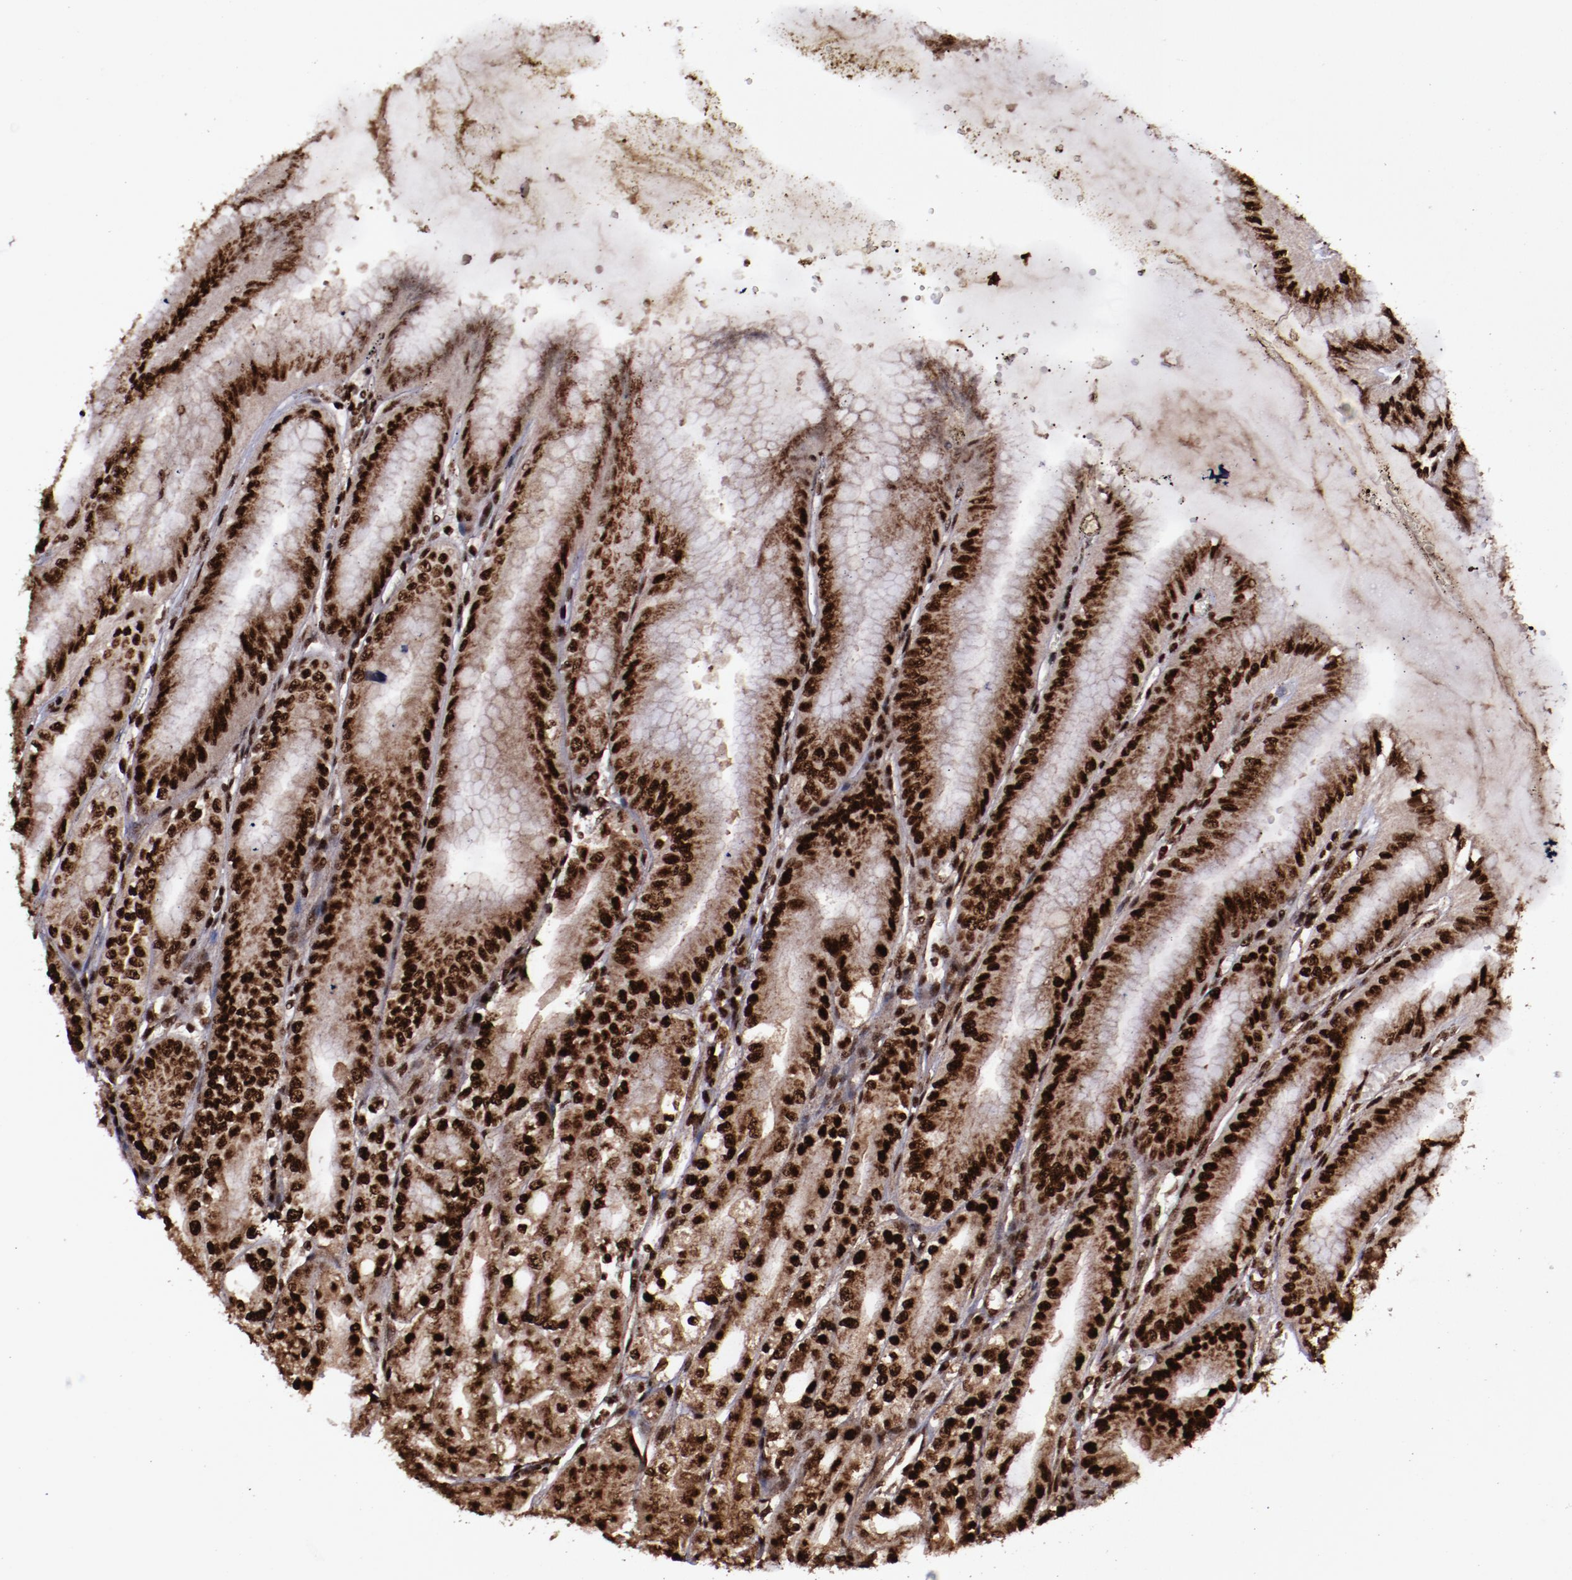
{"staining": {"intensity": "strong", "quantity": ">75%", "location": "cytoplasmic/membranous,nuclear"}, "tissue": "stomach", "cell_type": "Glandular cells", "image_type": "normal", "snomed": [{"axis": "morphology", "description": "Normal tissue, NOS"}, {"axis": "topography", "description": "Stomach, lower"}], "caption": "Immunohistochemical staining of unremarkable human stomach demonstrates high levels of strong cytoplasmic/membranous,nuclear staining in about >75% of glandular cells. The staining is performed using DAB (3,3'-diaminobenzidine) brown chromogen to label protein expression. The nuclei are counter-stained blue using hematoxylin.", "gene": "SNW1", "patient": {"sex": "male", "age": 71}}